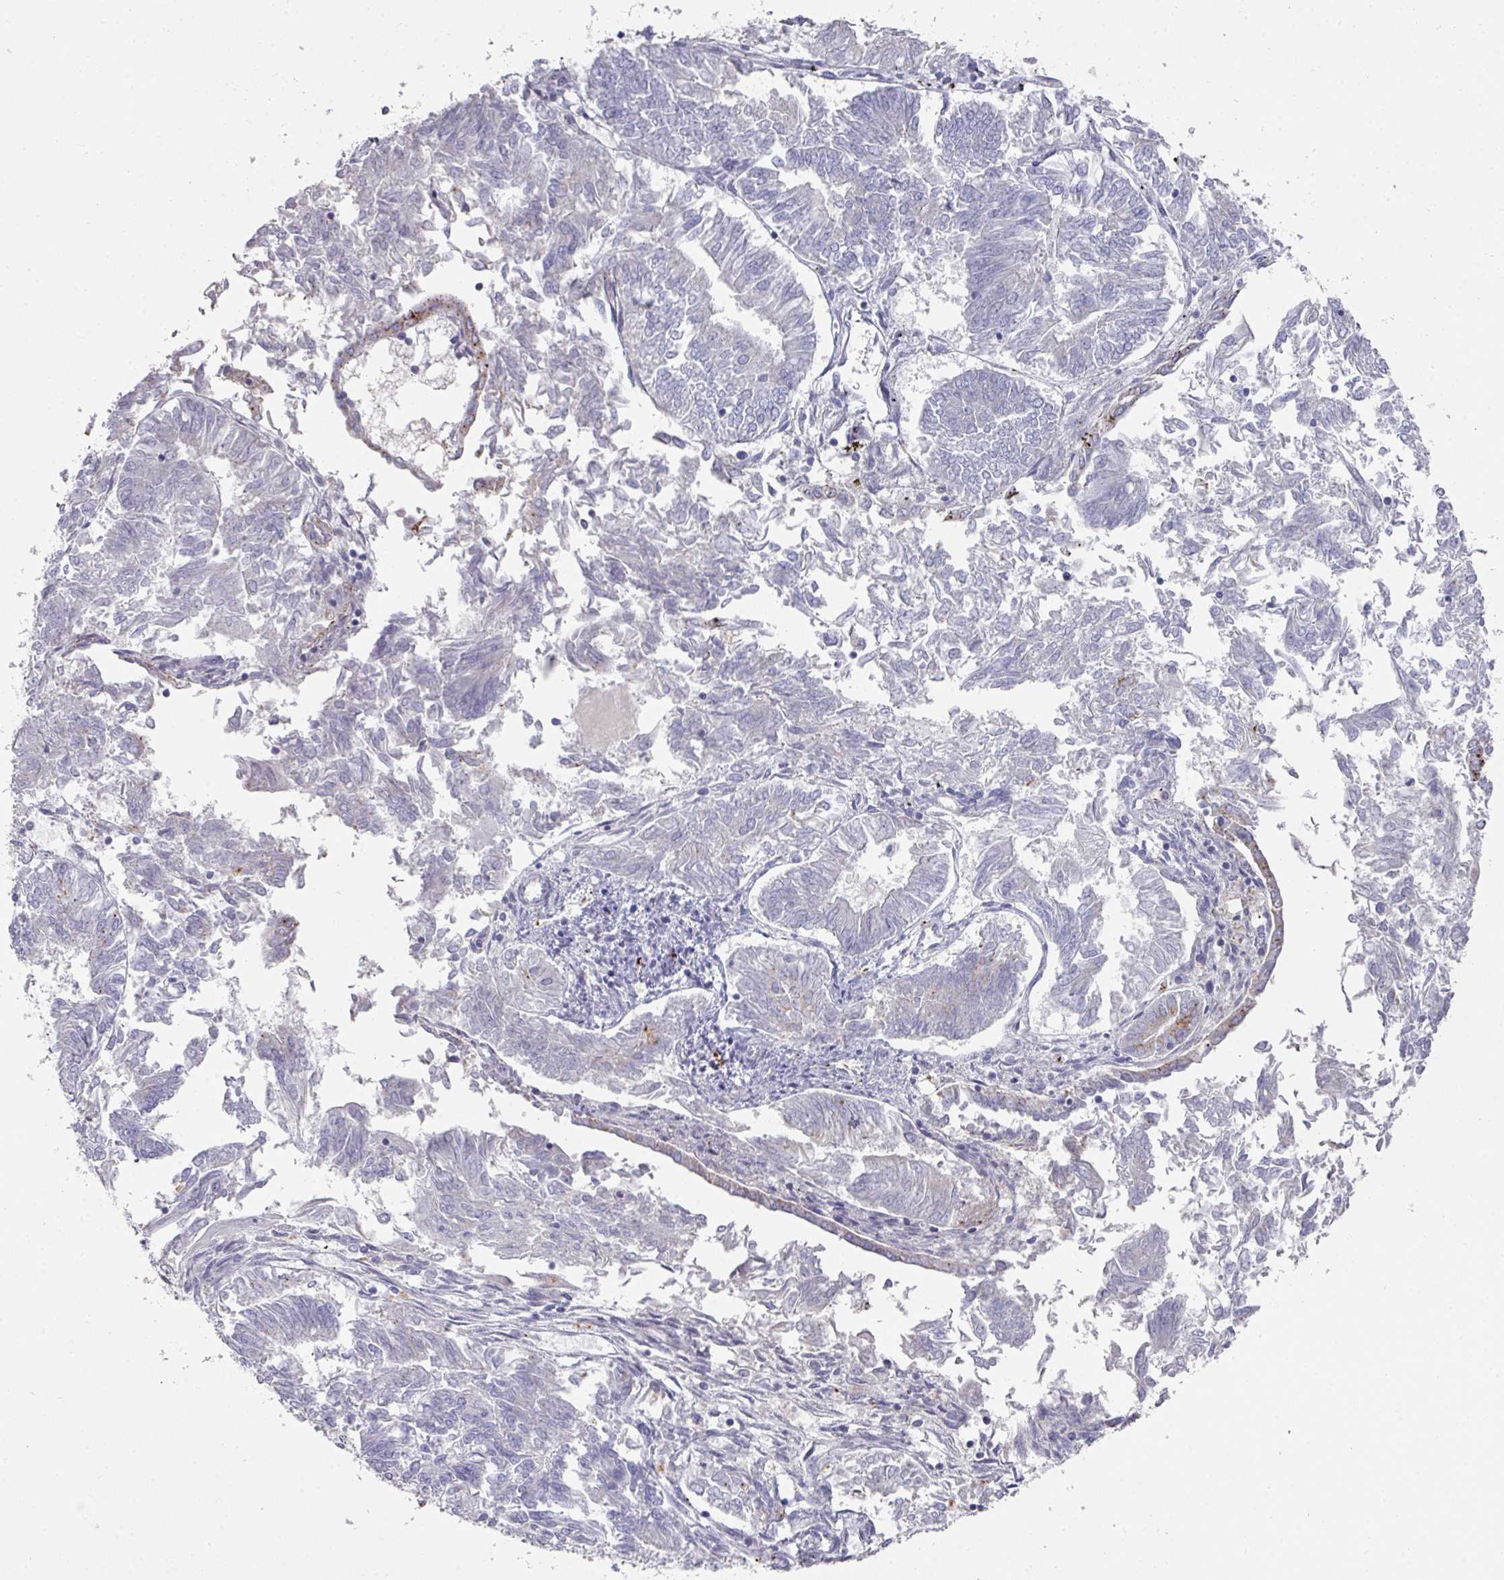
{"staining": {"intensity": "negative", "quantity": "none", "location": "none"}, "tissue": "endometrial cancer", "cell_type": "Tumor cells", "image_type": "cancer", "snomed": [{"axis": "morphology", "description": "Adenocarcinoma, NOS"}, {"axis": "topography", "description": "Endometrium"}], "caption": "A high-resolution image shows immunohistochemistry staining of adenocarcinoma (endometrial), which reveals no significant expression in tumor cells. (Stains: DAB immunohistochemistry with hematoxylin counter stain, Microscopy: brightfield microscopy at high magnification).", "gene": "NT5C1A", "patient": {"sex": "female", "age": 58}}